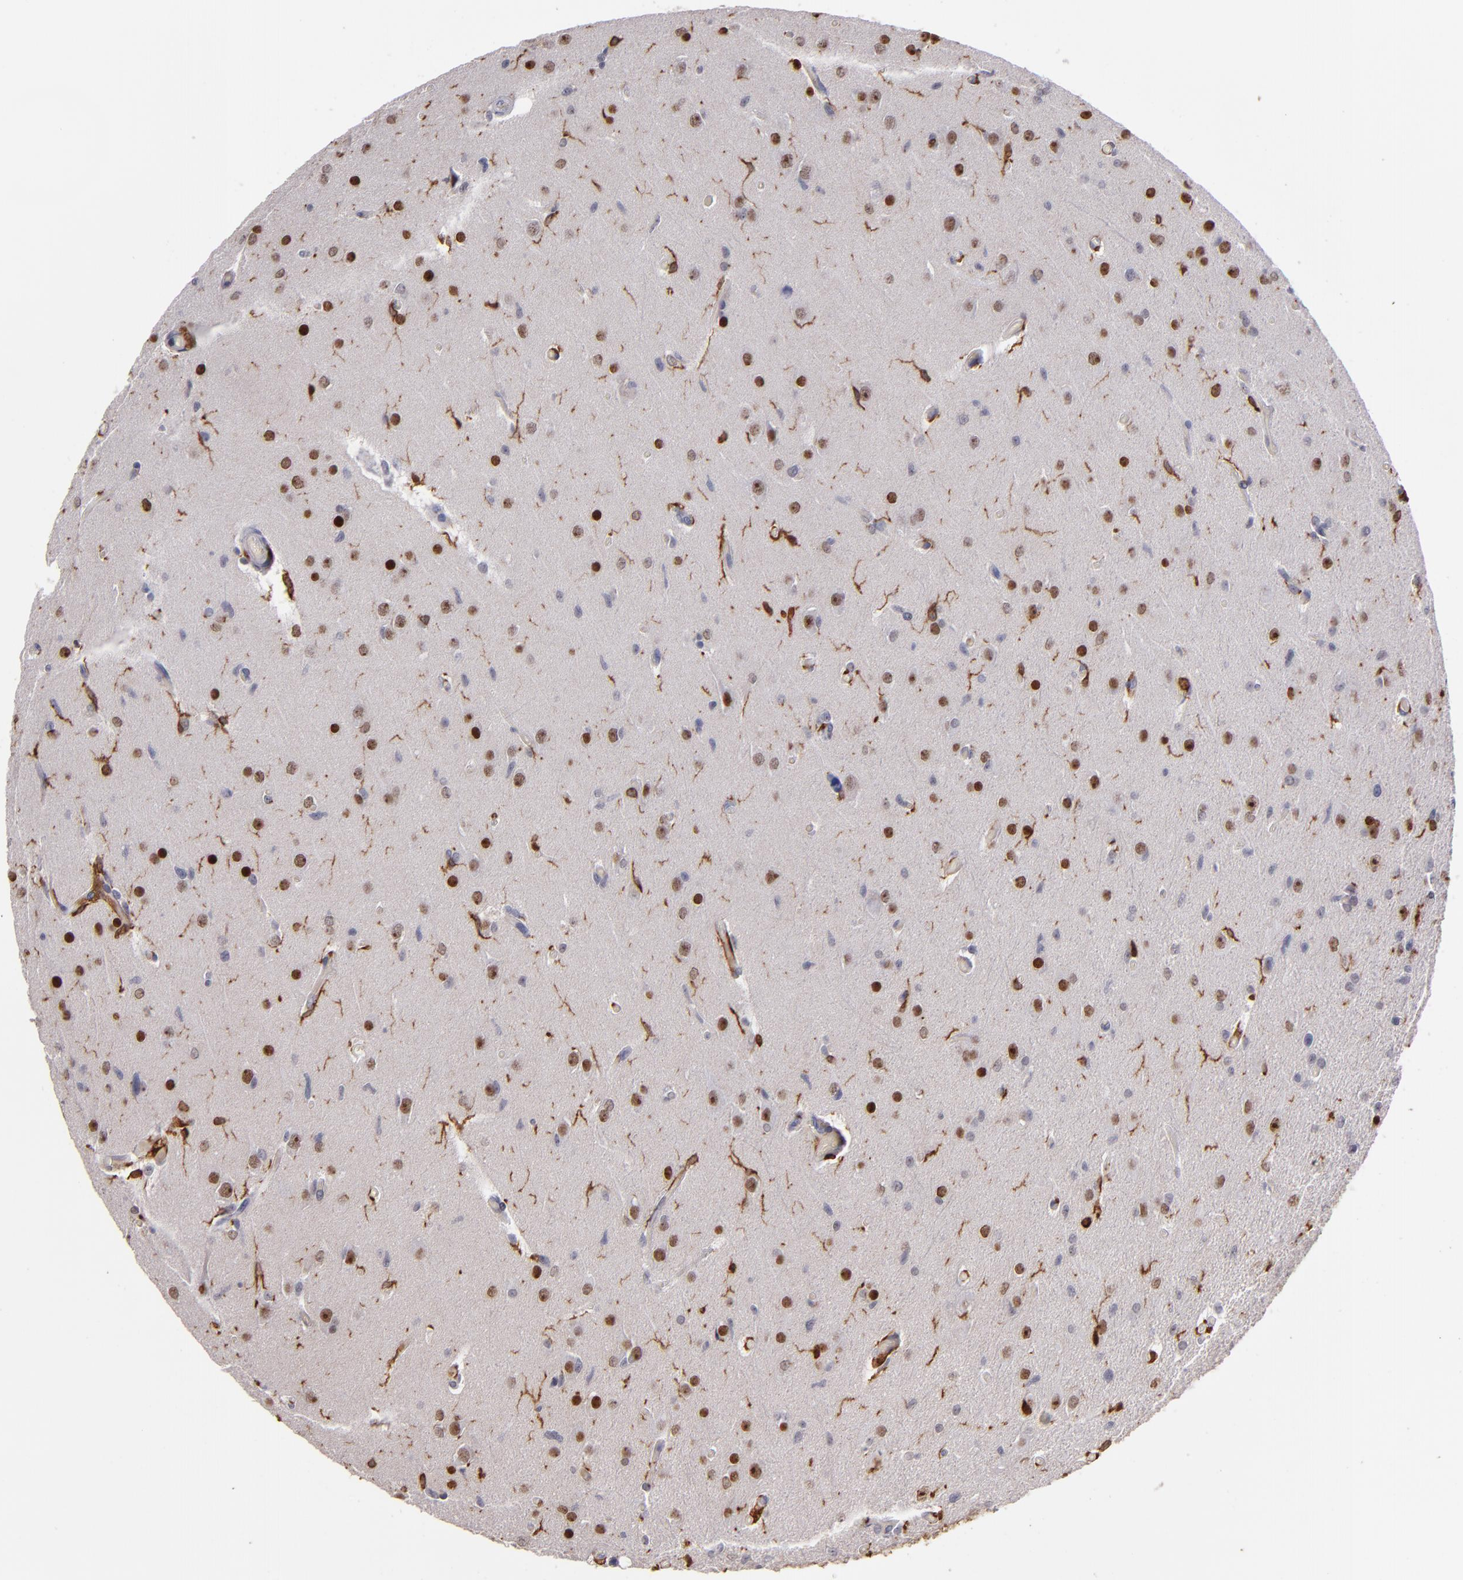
{"staining": {"intensity": "weak", "quantity": "<25%", "location": "nuclear"}, "tissue": "glioma", "cell_type": "Tumor cells", "image_type": "cancer", "snomed": [{"axis": "morphology", "description": "Glioma, malignant, High grade"}, {"axis": "topography", "description": "Brain"}], "caption": "The photomicrograph exhibits no significant positivity in tumor cells of malignant high-grade glioma.", "gene": "WAS", "patient": {"sex": "male", "age": 33}}